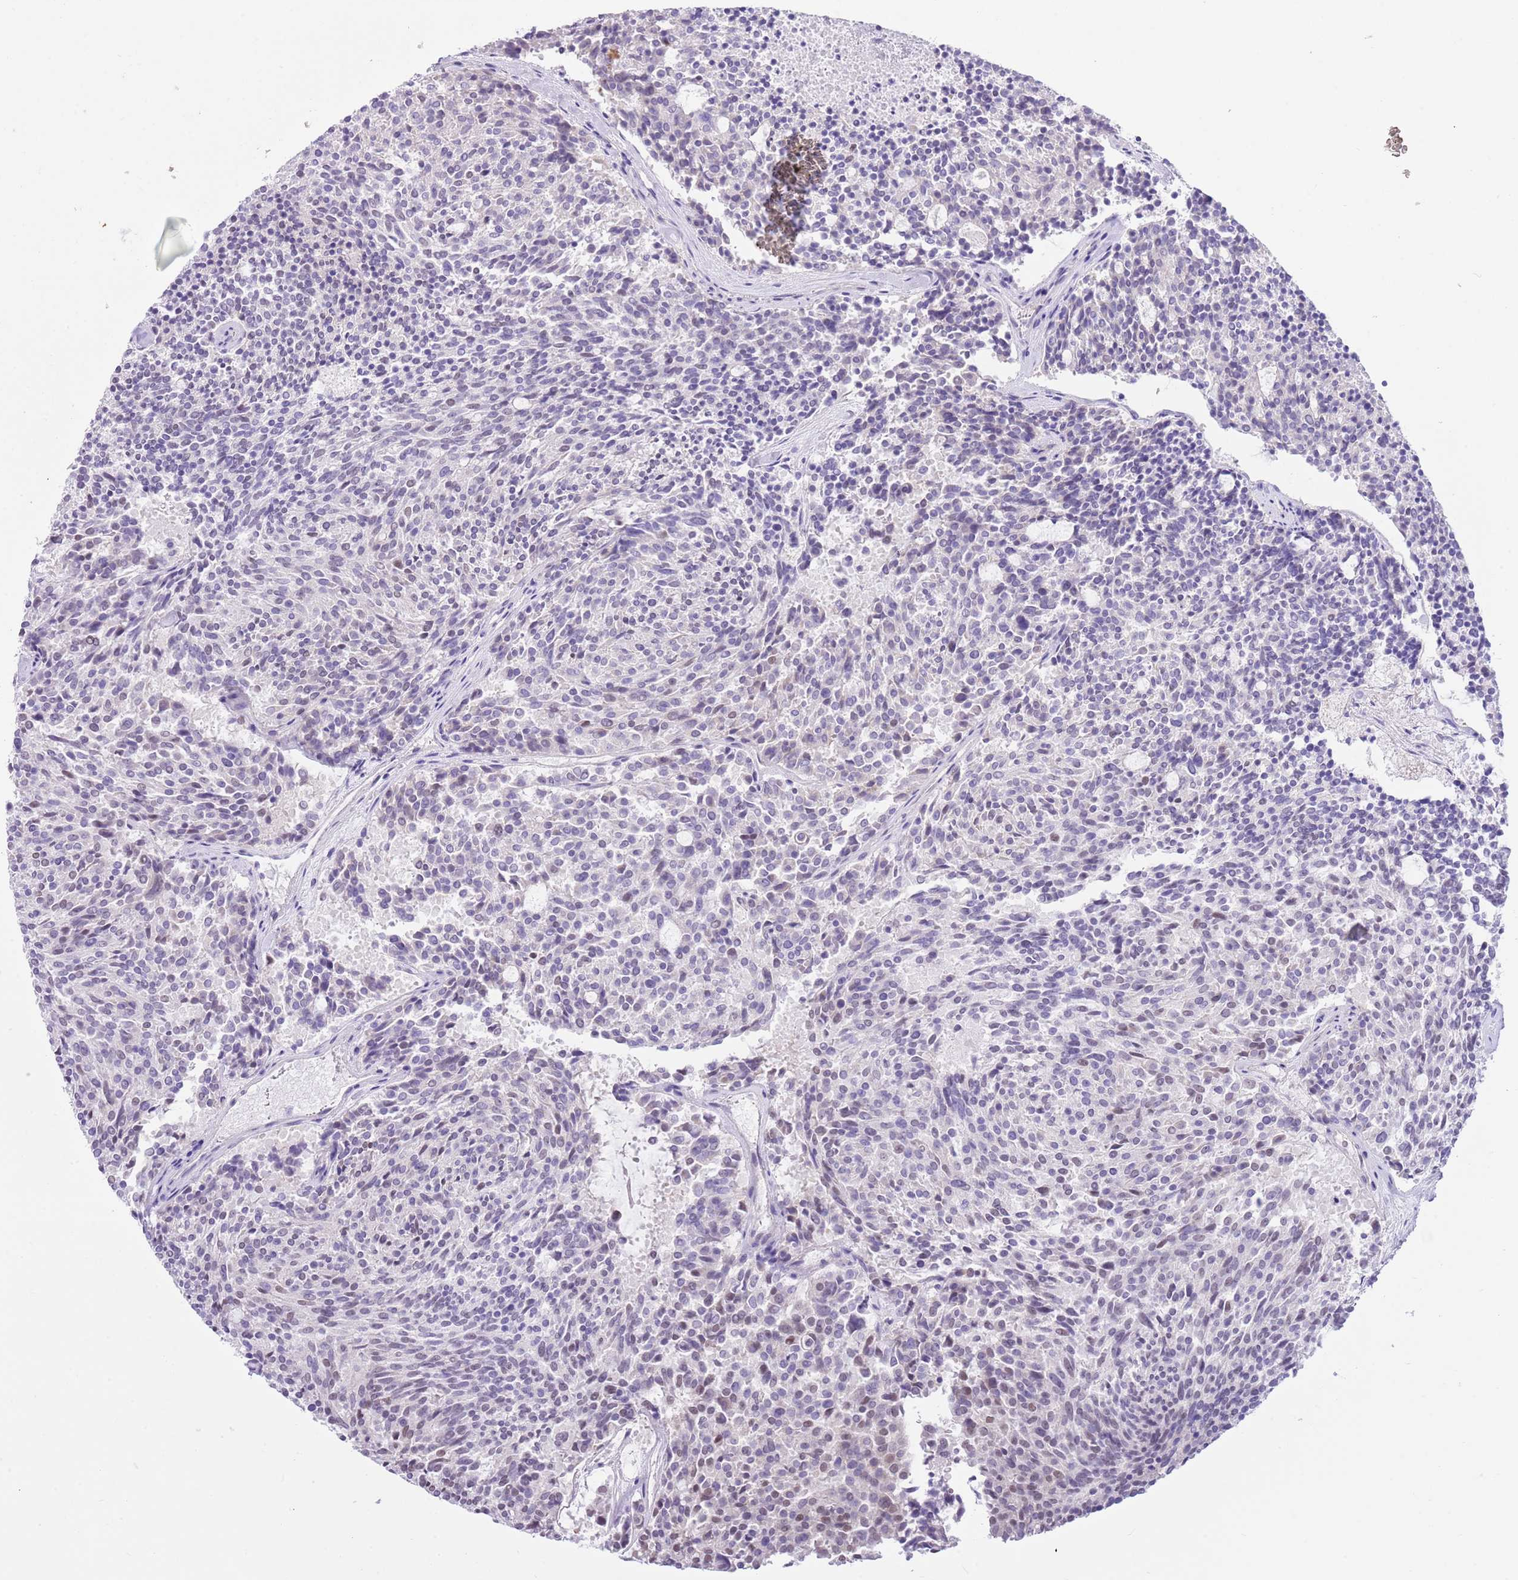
{"staining": {"intensity": "negative", "quantity": "none", "location": "none"}, "tissue": "carcinoid", "cell_type": "Tumor cells", "image_type": "cancer", "snomed": [{"axis": "morphology", "description": "Carcinoid, malignant, NOS"}, {"axis": "topography", "description": "Pancreas"}], "caption": "Immunohistochemistry (IHC) micrograph of neoplastic tissue: human carcinoid stained with DAB exhibits no significant protein positivity in tumor cells.", "gene": "PPP1R17", "patient": {"sex": "female", "age": 54}}